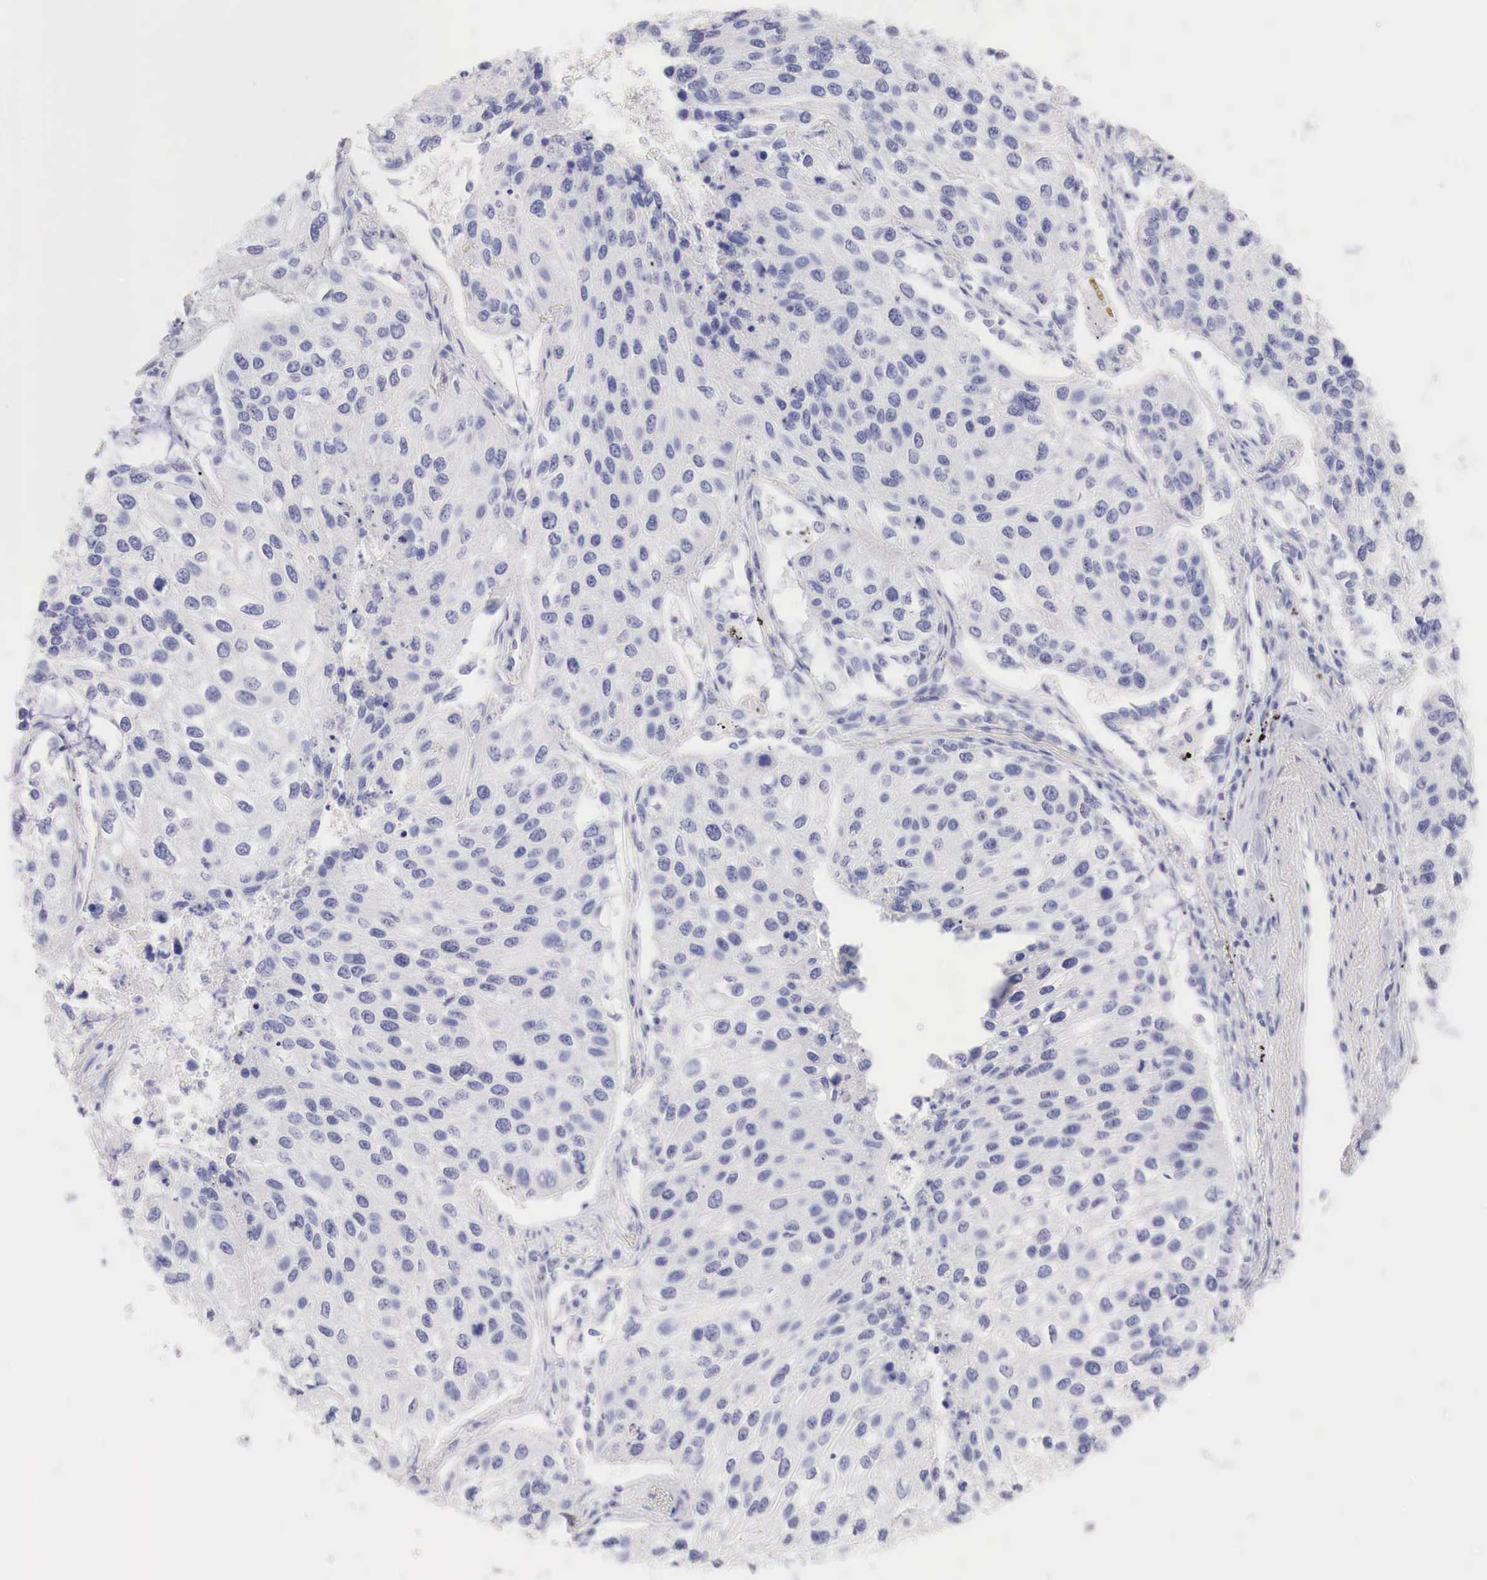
{"staining": {"intensity": "negative", "quantity": "none", "location": "none"}, "tissue": "lung cancer", "cell_type": "Tumor cells", "image_type": "cancer", "snomed": [{"axis": "morphology", "description": "Squamous cell carcinoma, NOS"}, {"axis": "topography", "description": "Lung"}], "caption": "Histopathology image shows no protein staining in tumor cells of lung cancer tissue.", "gene": "TYR", "patient": {"sex": "male", "age": 75}}